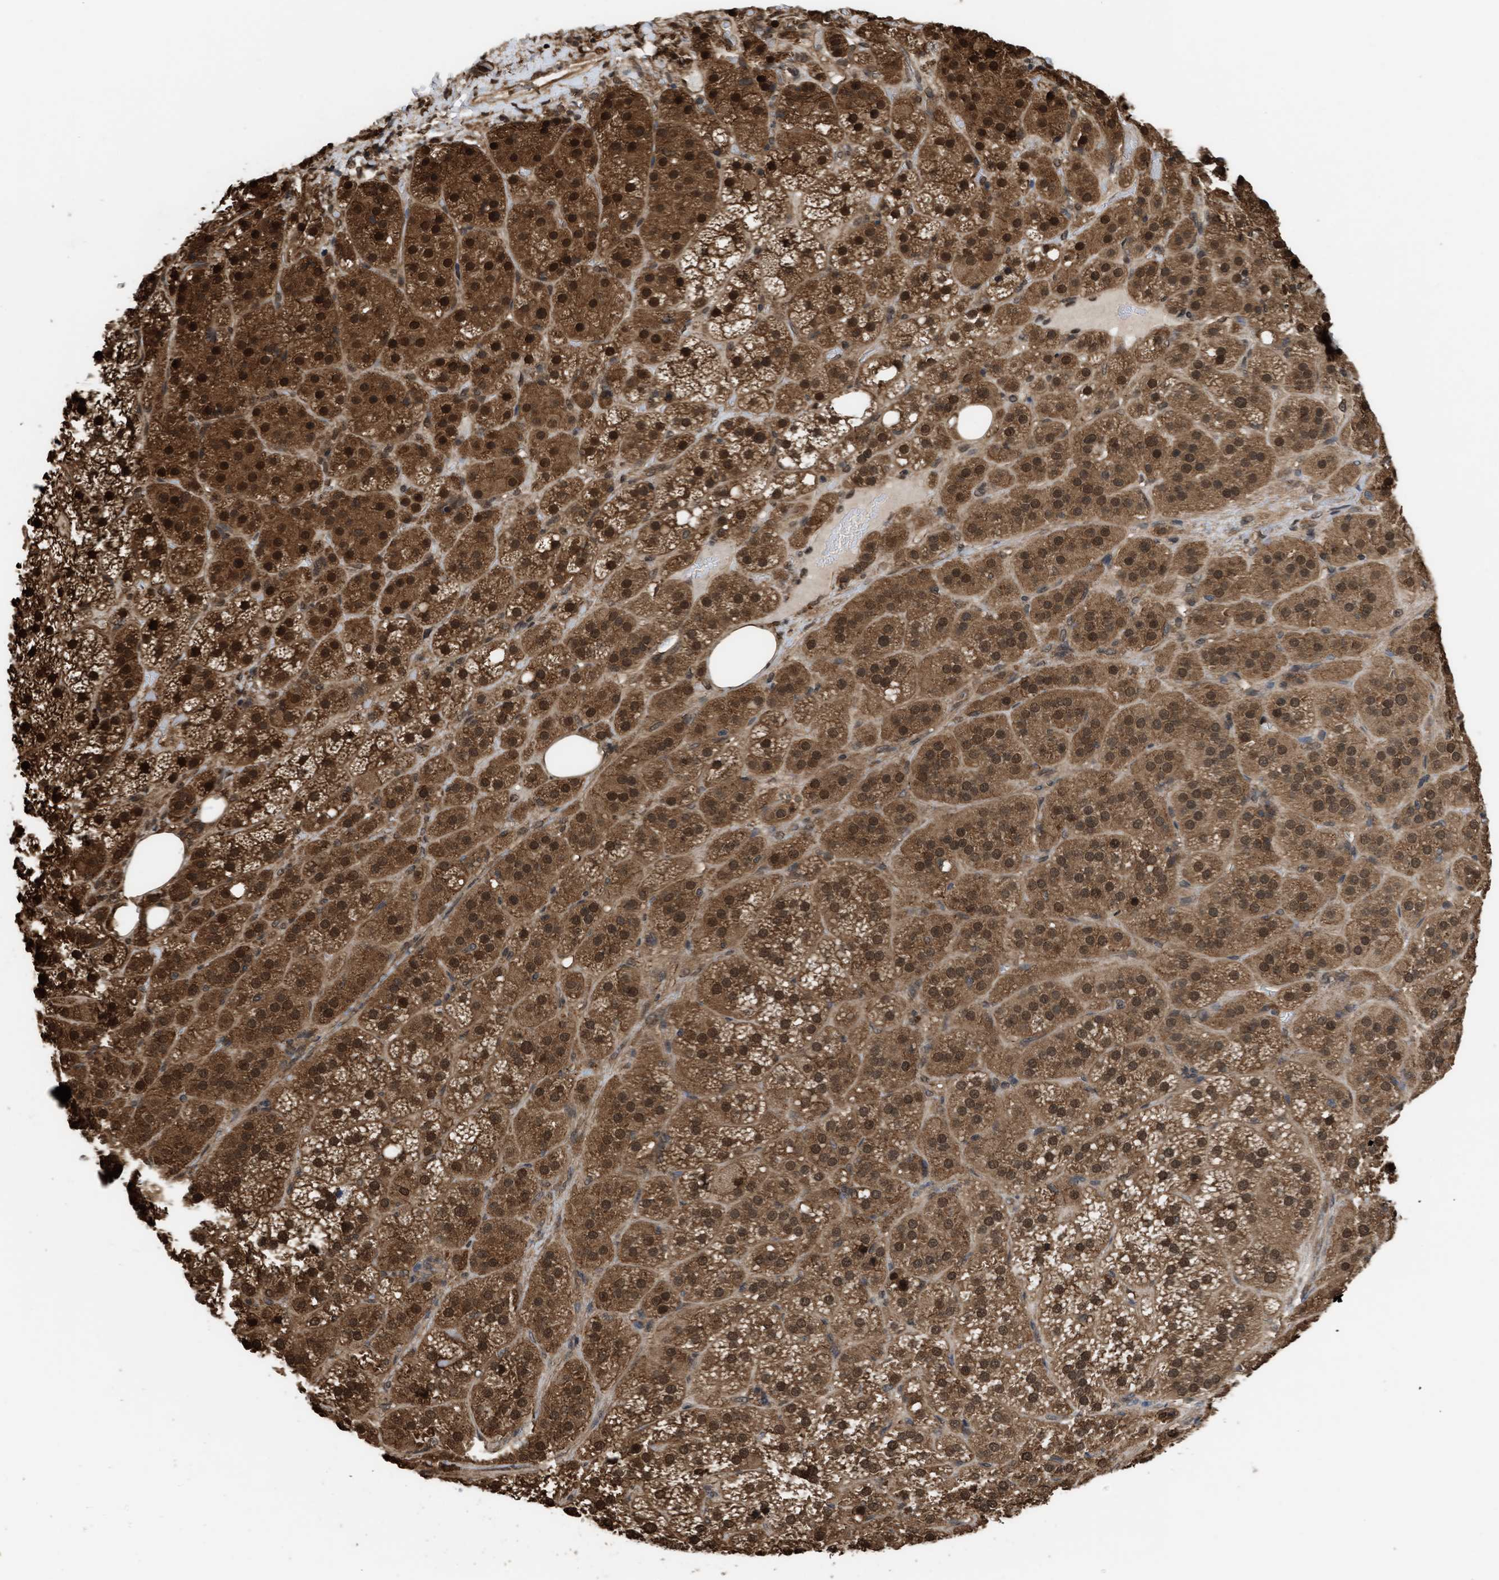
{"staining": {"intensity": "strong", "quantity": ">75%", "location": "cytoplasmic/membranous,nuclear"}, "tissue": "adrenal gland", "cell_type": "Glandular cells", "image_type": "normal", "snomed": [{"axis": "morphology", "description": "Normal tissue, NOS"}, {"axis": "topography", "description": "Adrenal gland"}], "caption": "Strong cytoplasmic/membranous,nuclear staining is seen in approximately >75% of glandular cells in normal adrenal gland.", "gene": "YWHAG", "patient": {"sex": "female", "age": 59}}